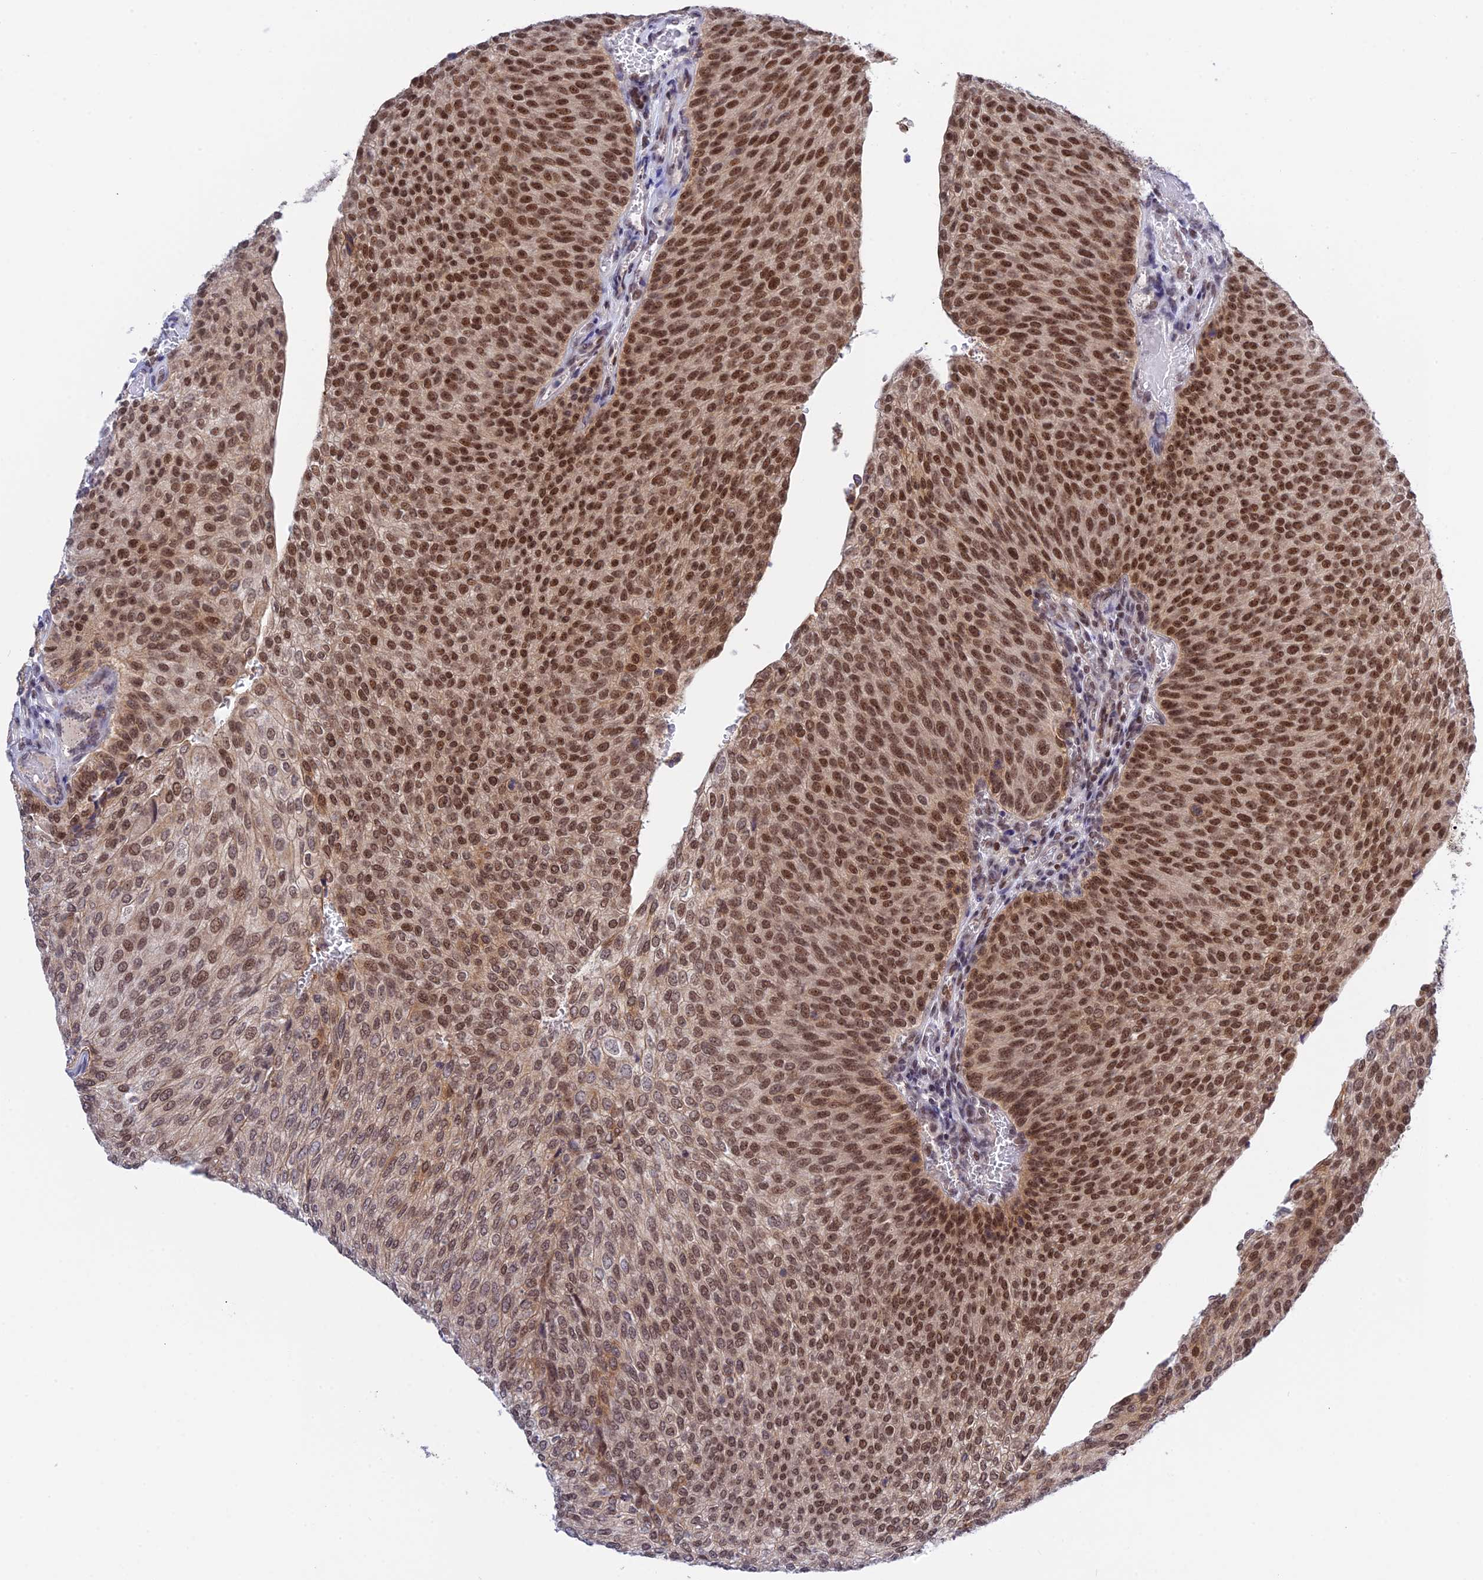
{"staining": {"intensity": "moderate", "quantity": "25%-75%", "location": "cytoplasmic/membranous,nuclear"}, "tissue": "urothelial cancer", "cell_type": "Tumor cells", "image_type": "cancer", "snomed": [{"axis": "morphology", "description": "Urothelial carcinoma, High grade"}, {"axis": "topography", "description": "Urinary bladder"}], "caption": "Urothelial cancer stained with a protein marker shows moderate staining in tumor cells.", "gene": "TCEA1", "patient": {"sex": "female", "age": 79}}